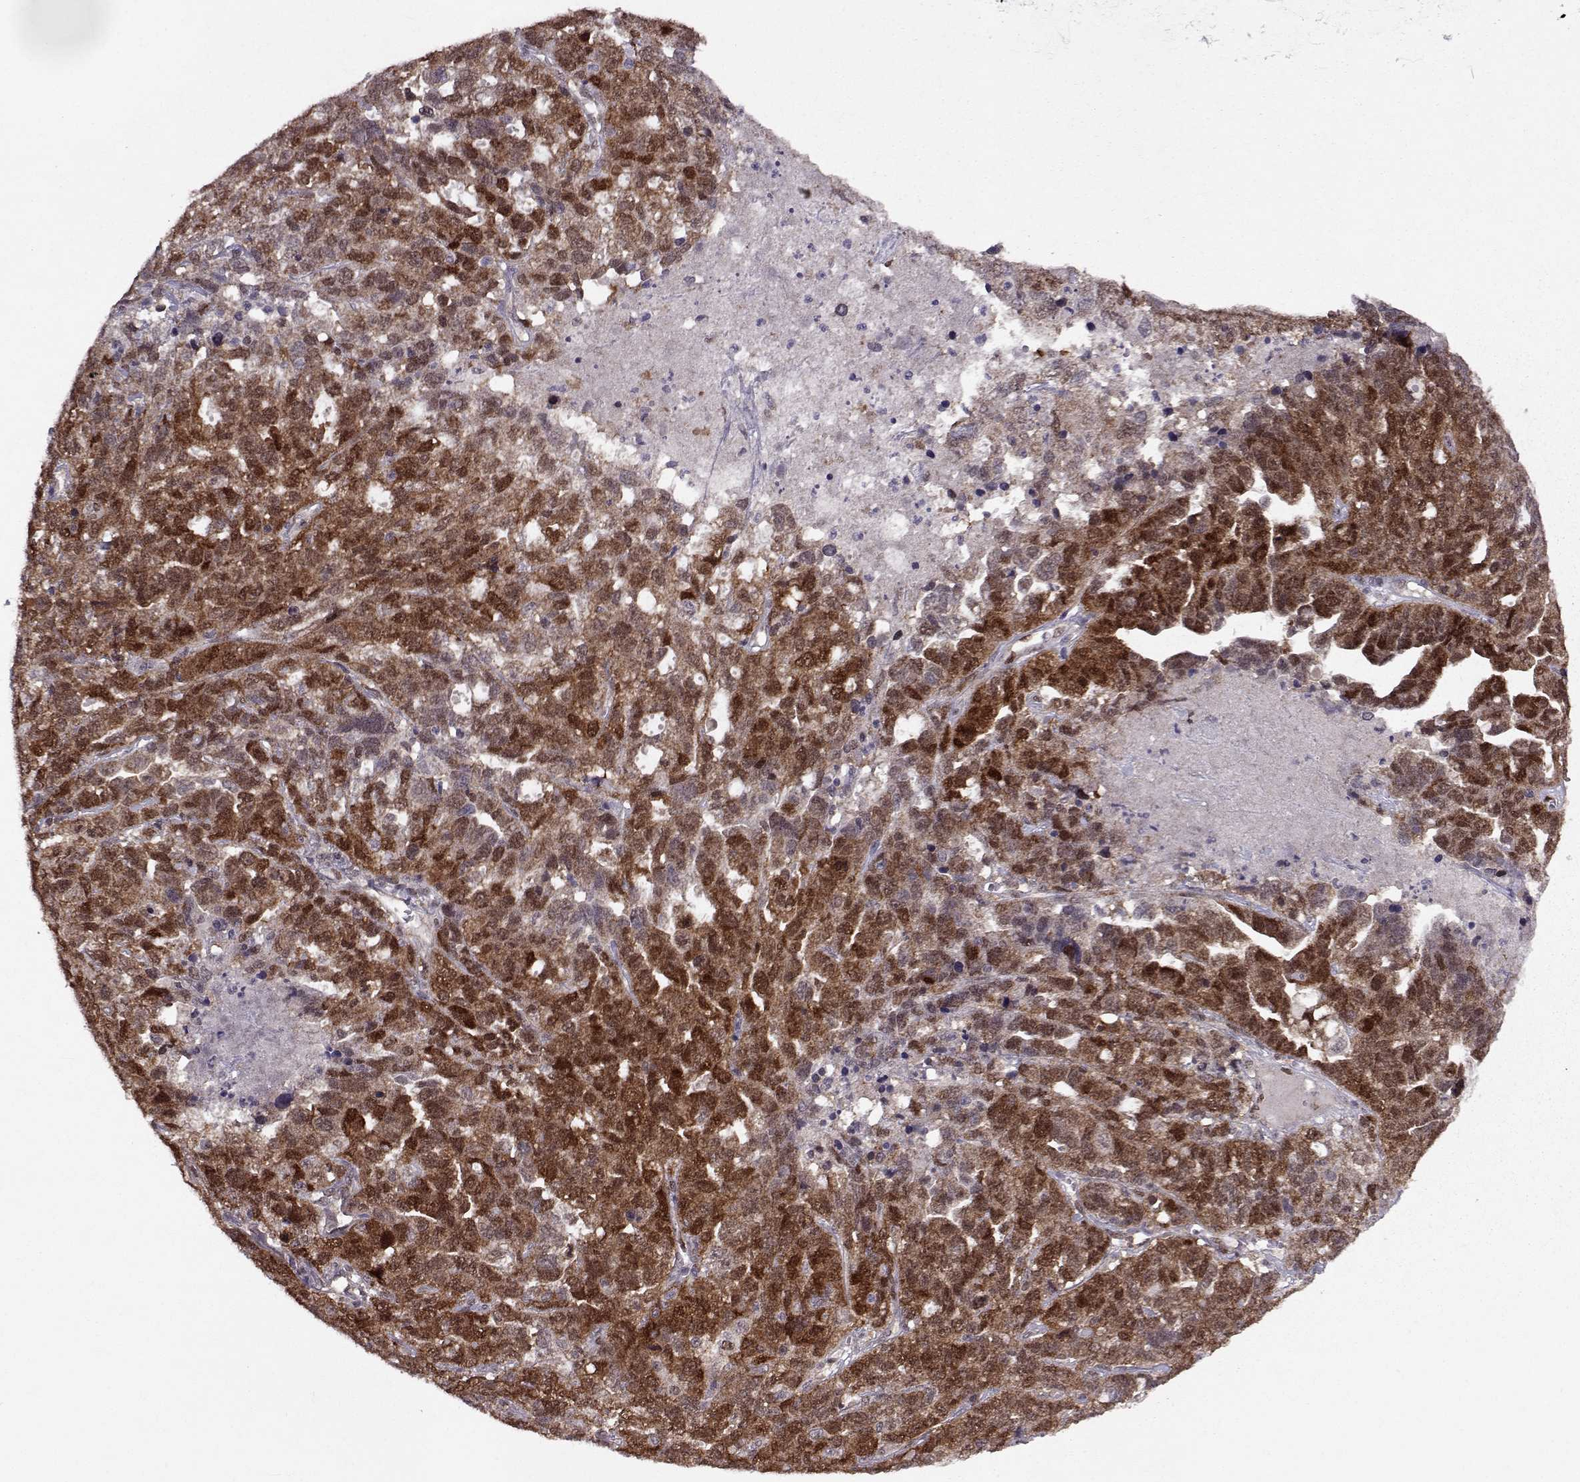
{"staining": {"intensity": "strong", "quantity": ">75%", "location": "cytoplasmic/membranous,nuclear"}, "tissue": "ovarian cancer", "cell_type": "Tumor cells", "image_type": "cancer", "snomed": [{"axis": "morphology", "description": "Cystadenocarcinoma, serous, NOS"}, {"axis": "topography", "description": "Ovary"}], "caption": "Immunohistochemical staining of ovarian cancer (serous cystadenocarcinoma) displays strong cytoplasmic/membranous and nuclear protein expression in approximately >75% of tumor cells.", "gene": "CDK4", "patient": {"sex": "female", "age": 71}}